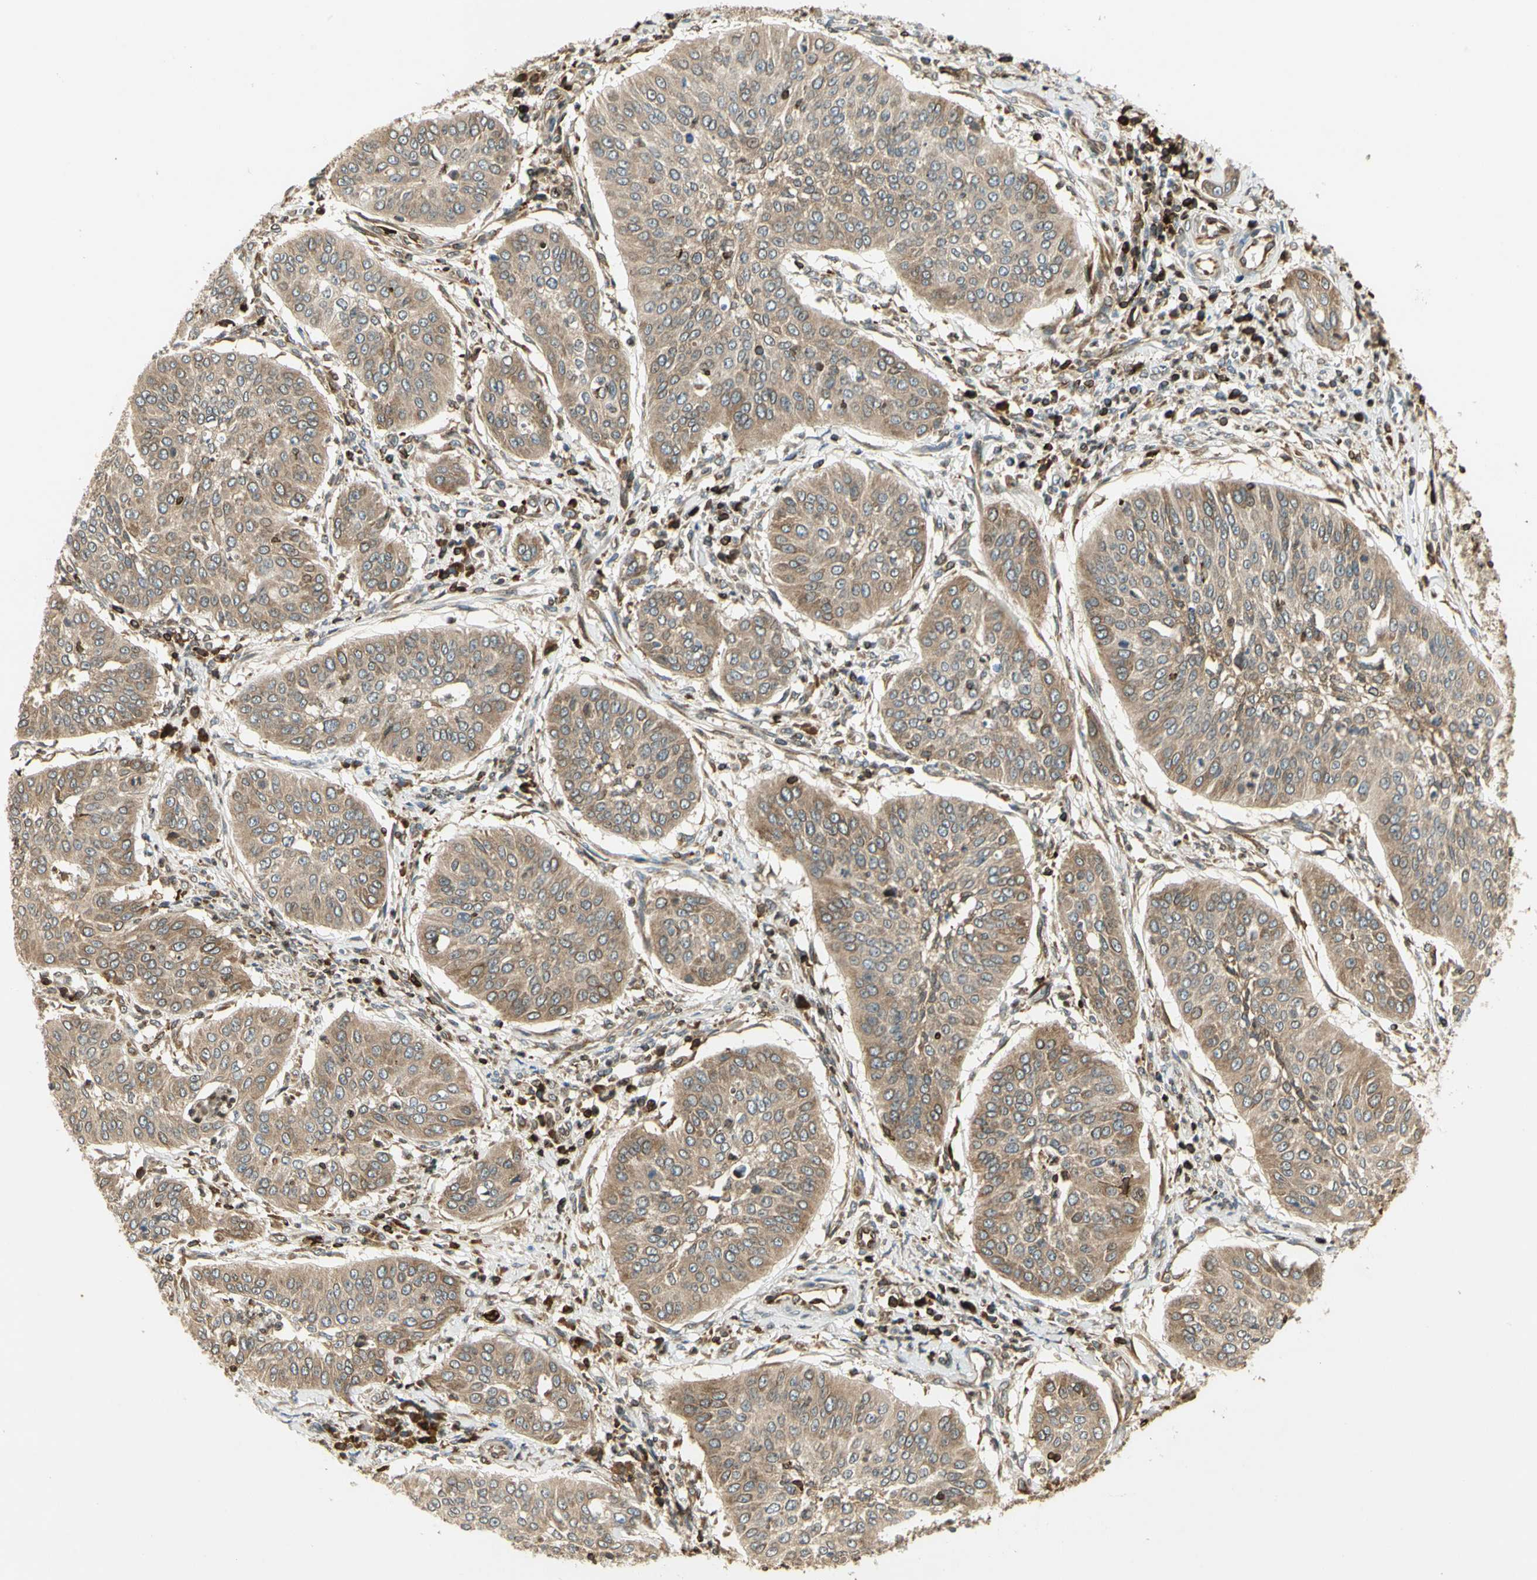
{"staining": {"intensity": "moderate", "quantity": ">75%", "location": "cytoplasmic/membranous"}, "tissue": "cervical cancer", "cell_type": "Tumor cells", "image_type": "cancer", "snomed": [{"axis": "morphology", "description": "Normal tissue, NOS"}, {"axis": "morphology", "description": "Squamous cell carcinoma, NOS"}, {"axis": "topography", "description": "Cervix"}], "caption": "Immunohistochemistry photomicrograph of neoplastic tissue: cervical squamous cell carcinoma stained using immunohistochemistry (IHC) exhibits medium levels of moderate protein expression localized specifically in the cytoplasmic/membranous of tumor cells, appearing as a cytoplasmic/membranous brown color.", "gene": "TAPBP", "patient": {"sex": "female", "age": 39}}